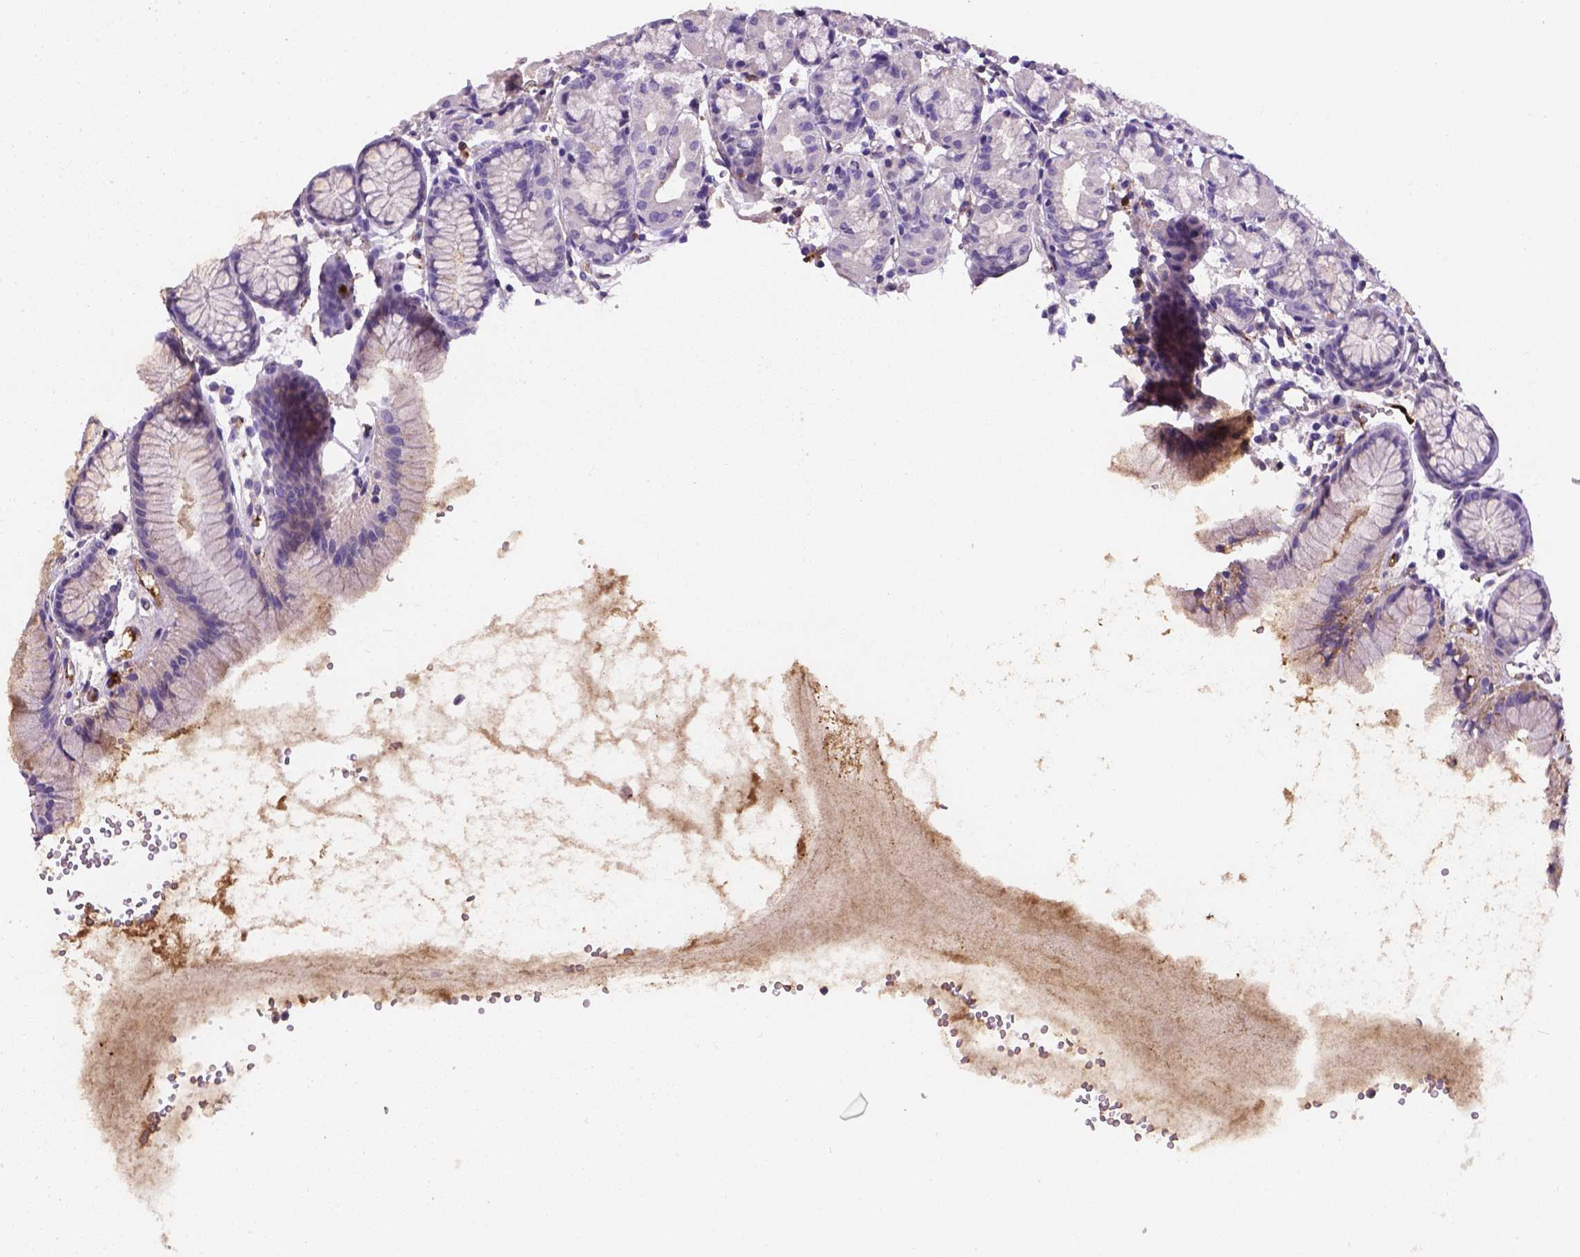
{"staining": {"intensity": "negative", "quantity": "none", "location": "none"}, "tissue": "stomach", "cell_type": "Glandular cells", "image_type": "normal", "snomed": [{"axis": "morphology", "description": "Normal tissue, NOS"}, {"axis": "topography", "description": "Stomach, upper"}], "caption": "Normal stomach was stained to show a protein in brown. There is no significant staining in glandular cells.", "gene": "APOE", "patient": {"sex": "male", "age": 47}}